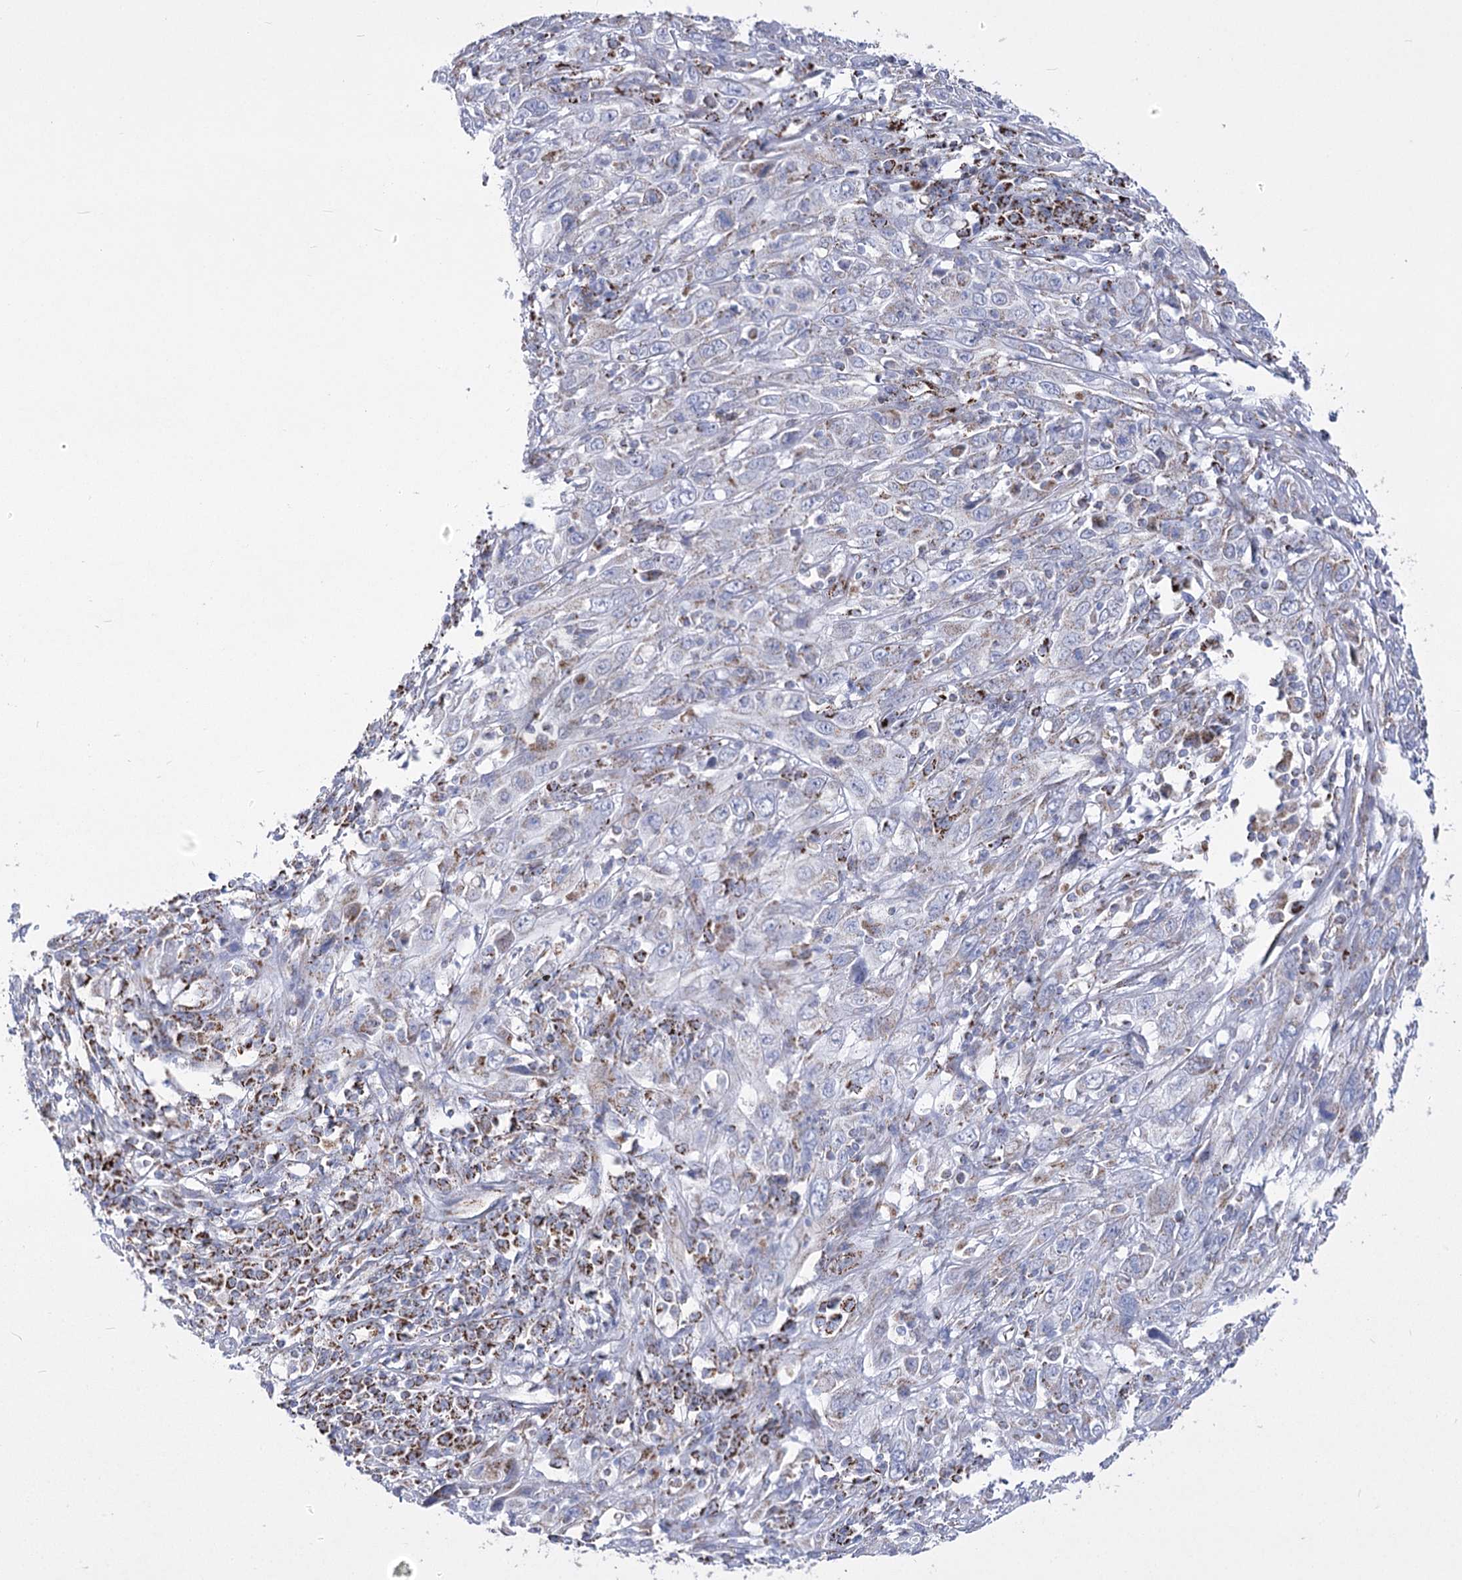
{"staining": {"intensity": "moderate", "quantity": "<25%", "location": "cytoplasmic/membranous"}, "tissue": "cervical cancer", "cell_type": "Tumor cells", "image_type": "cancer", "snomed": [{"axis": "morphology", "description": "Squamous cell carcinoma, NOS"}, {"axis": "topography", "description": "Cervix"}], "caption": "Immunohistochemistry histopathology image of squamous cell carcinoma (cervical) stained for a protein (brown), which exhibits low levels of moderate cytoplasmic/membranous positivity in approximately <25% of tumor cells.", "gene": "PDHB", "patient": {"sex": "female", "age": 46}}